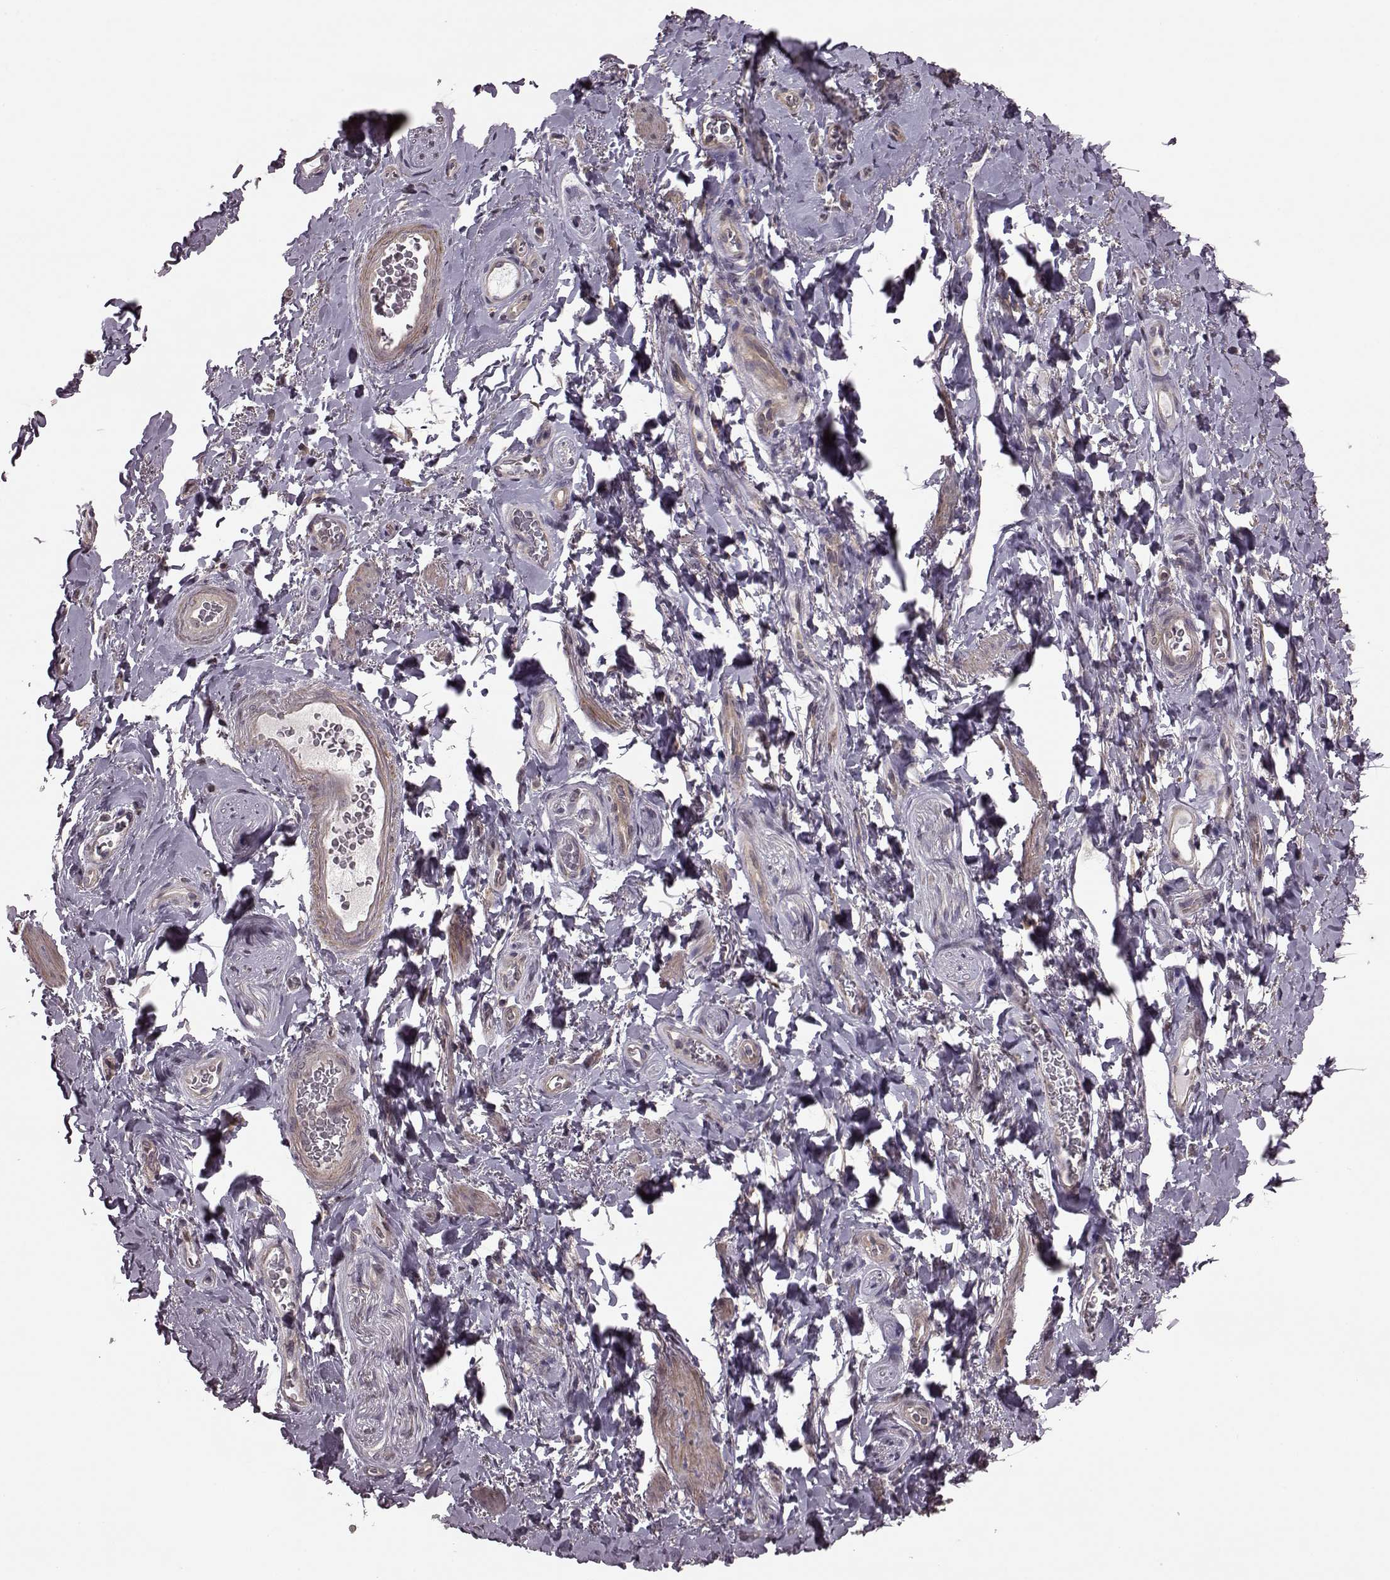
{"staining": {"intensity": "weak", "quantity": ">75%", "location": "cytoplasmic/membranous"}, "tissue": "adipose tissue", "cell_type": "Adipocytes", "image_type": "normal", "snomed": [{"axis": "morphology", "description": "Normal tissue, NOS"}, {"axis": "topography", "description": "Anal"}, {"axis": "topography", "description": "Peripheral nerve tissue"}], "caption": "Weak cytoplasmic/membranous protein staining is appreciated in approximately >75% of adipocytes in adipose tissue. (Stains: DAB in brown, nuclei in blue, Microscopy: brightfield microscopy at high magnification).", "gene": "FNIP2", "patient": {"sex": "male", "age": 53}}